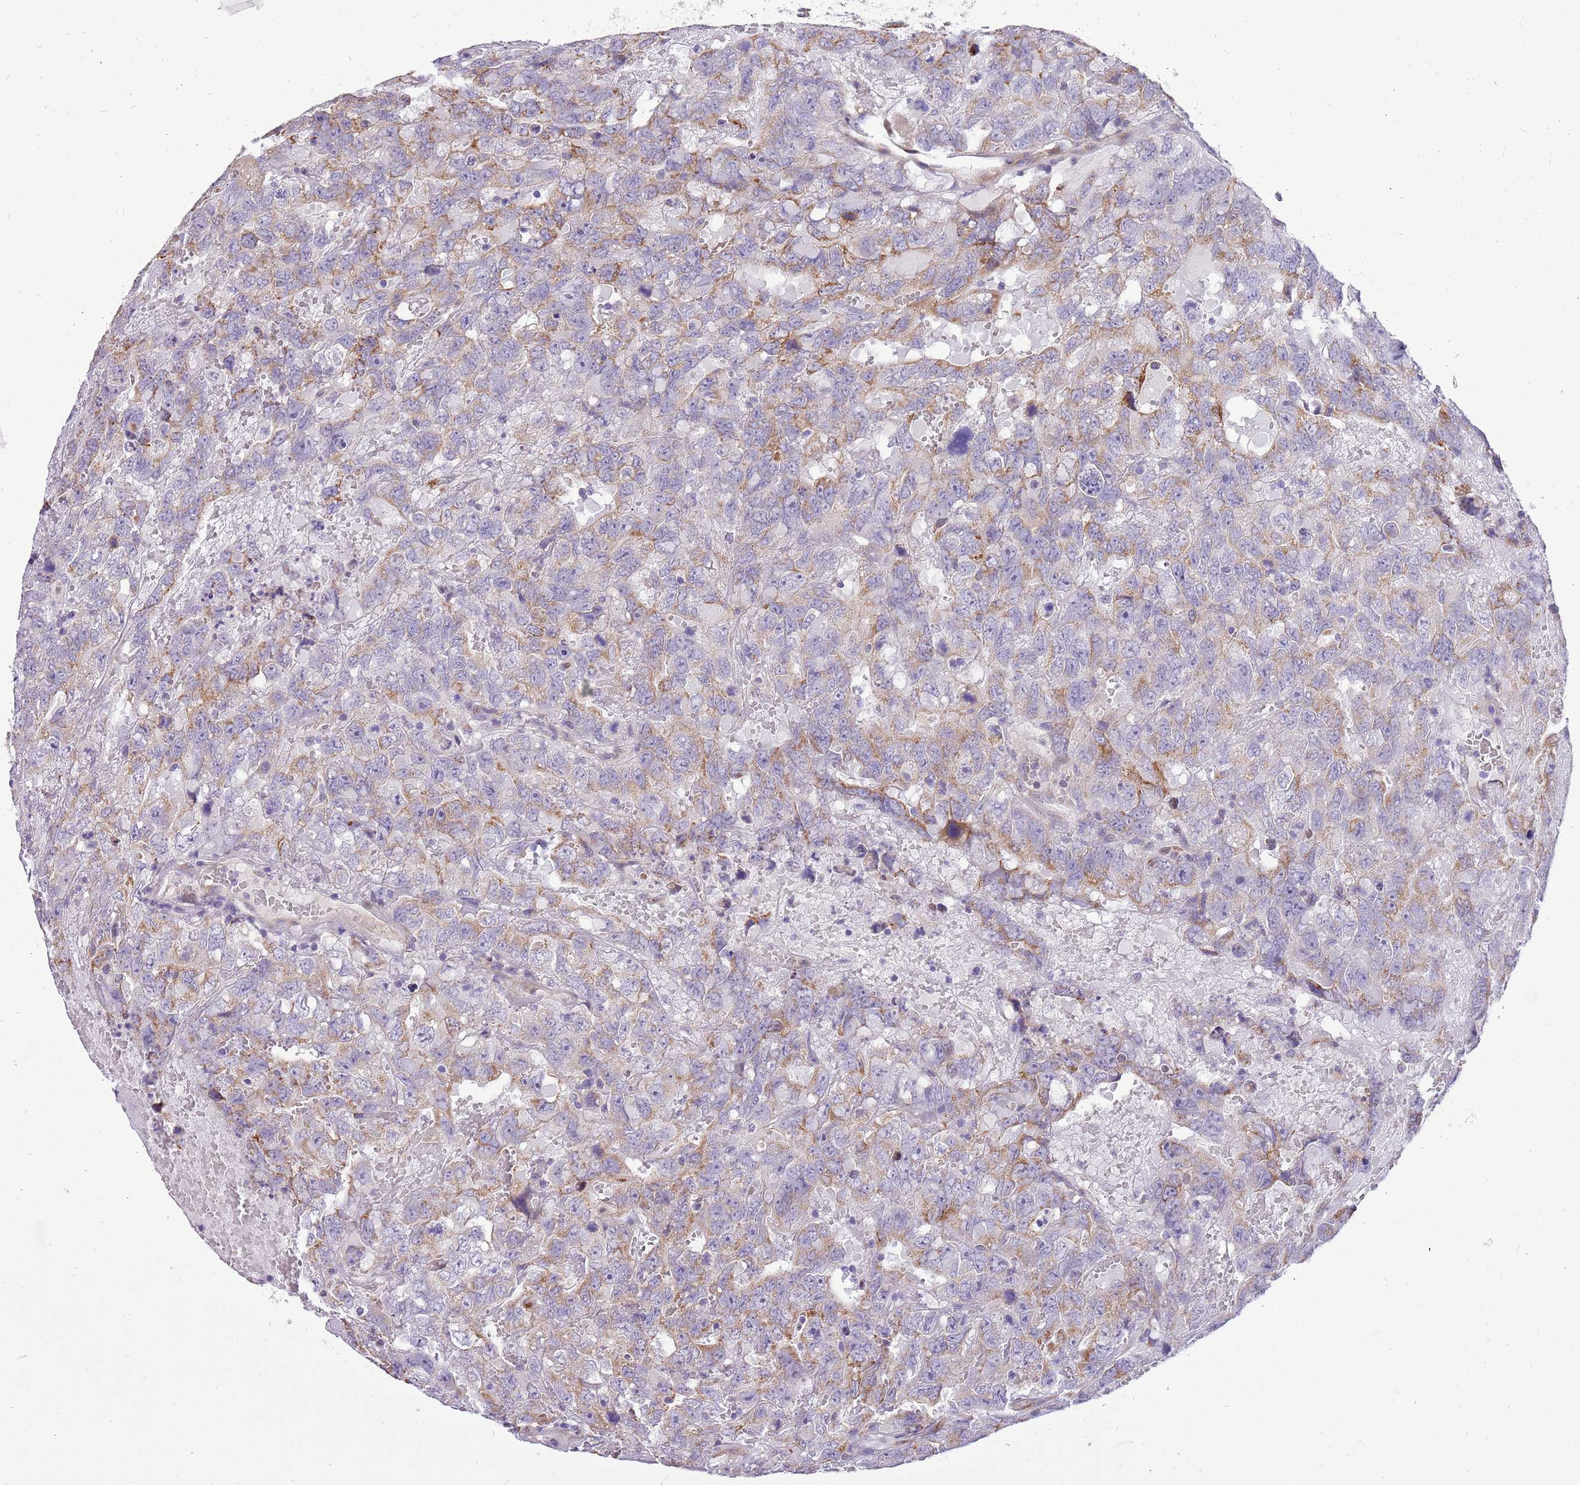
{"staining": {"intensity": "moderate", "quantity": "25%-75%", "location": "cytoplasmic/membranous"}, "tissue": "testis cancer", "cell_type": "Tumor cells", "image_type": "cancer", "snomed": [{"axis": "morphology", "description": "Carcinoma, Embryonal, NOS"}, {"axis": "topography", "description": "Testis"}], "caption": "Testis cancer (embryonal carcinoma) stained with a protein marker exhibits moderate staining in tumor cells.", "gene": "COX17", "patient": {"sex": "male", "age": 45}}